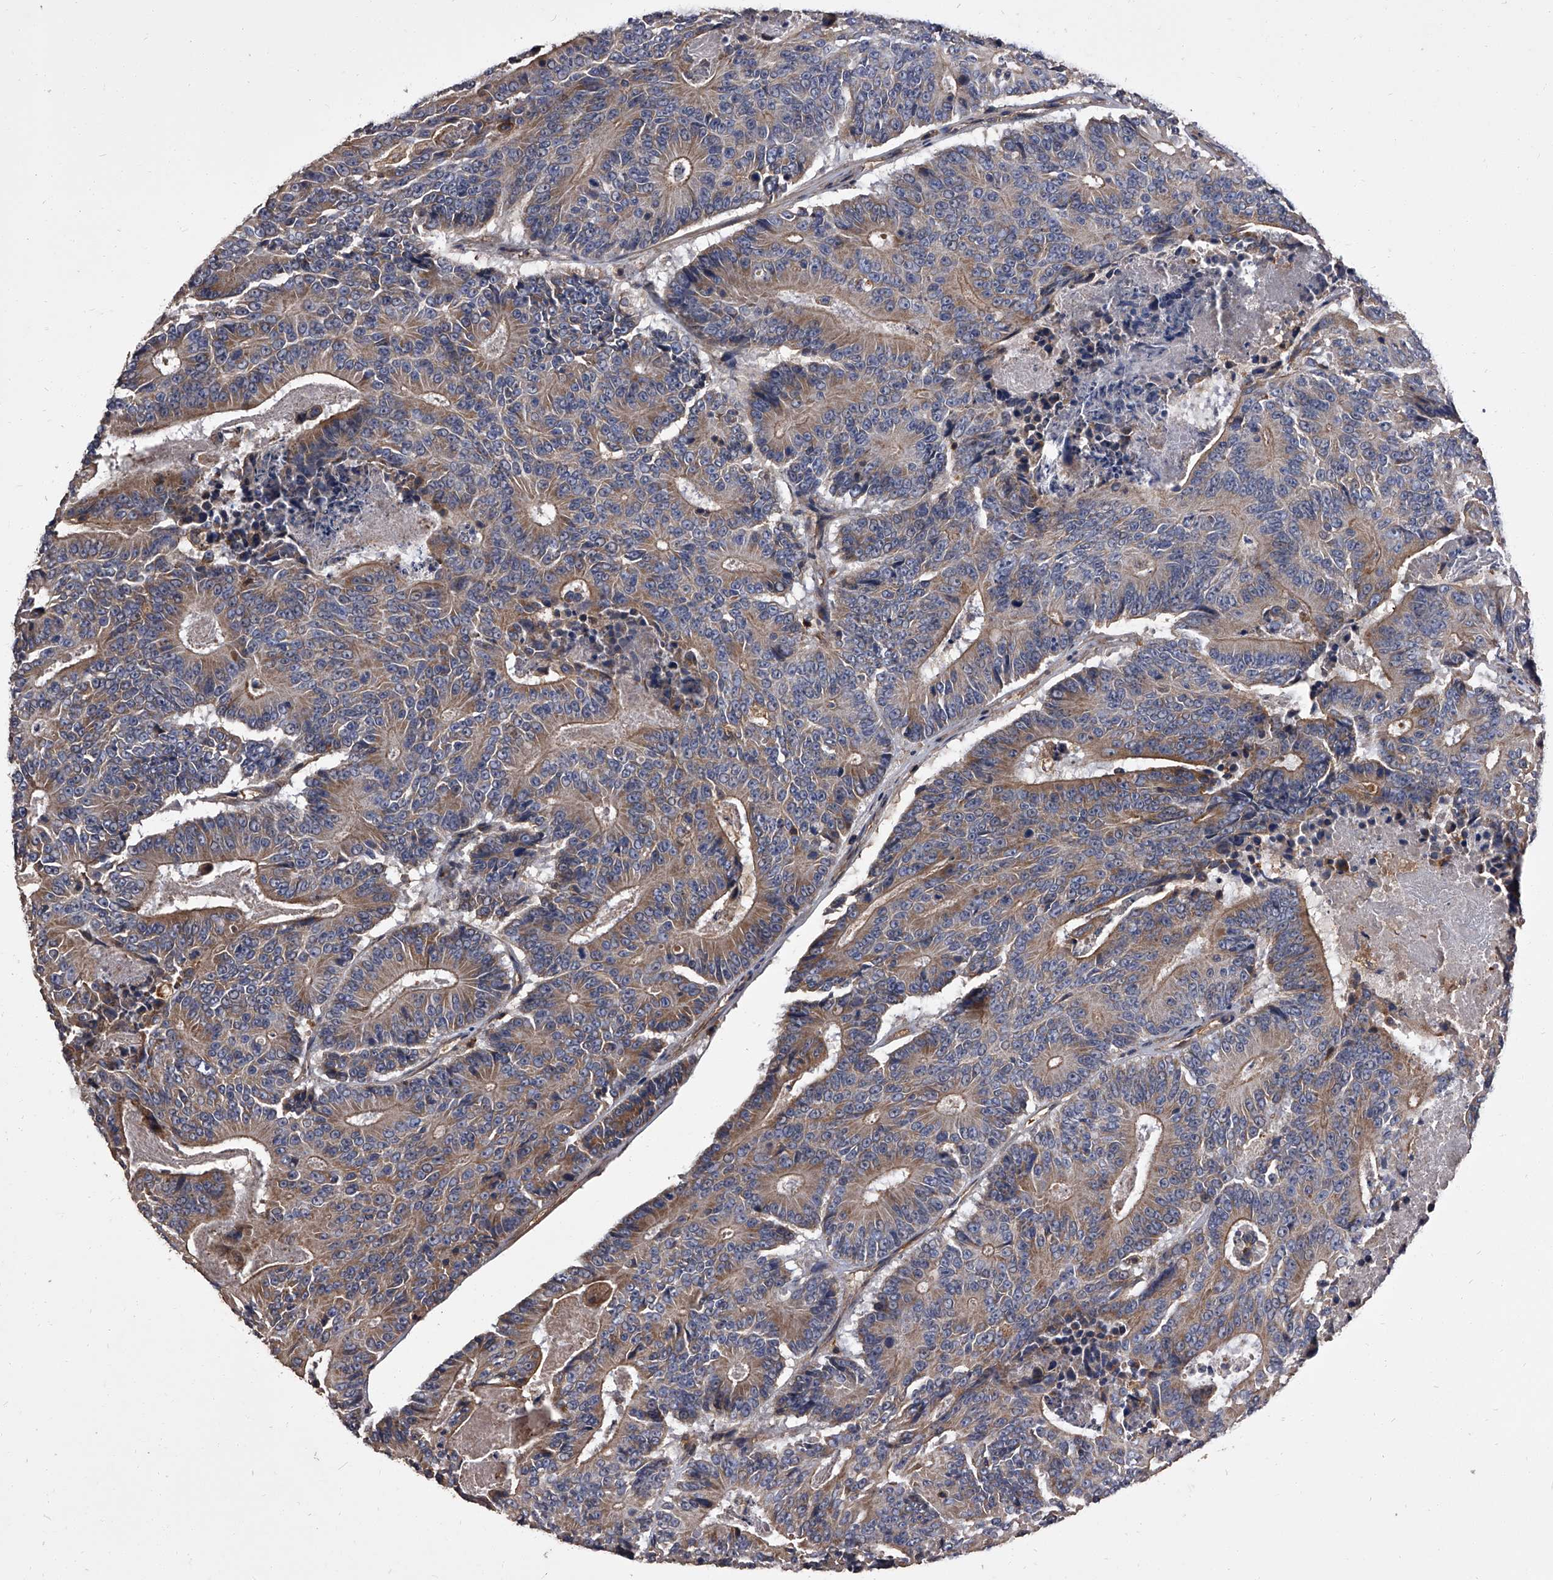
{"staining": {"intensity": "moderate", "quantity": ">75%", "location": "cytoplasmic/membranous"}, "tissue": "colorectal cancer", "cell_type": "Tumor cells", "image_type": "cancer", "snomed": [{"axis": "morphology", "description": "Adenocarcinoma, NOS"}, {"axis": "topography", "description": "Colon"}], "caption": "DAB immunohistochemical staining of human colorectal cancer (adenocarcinoma) shows moderate cytoplasmic/membranous protein positivity in about >75% of tumor cells.", "gene": "STK36", "patient": {"sex": "male", "age": 83}}